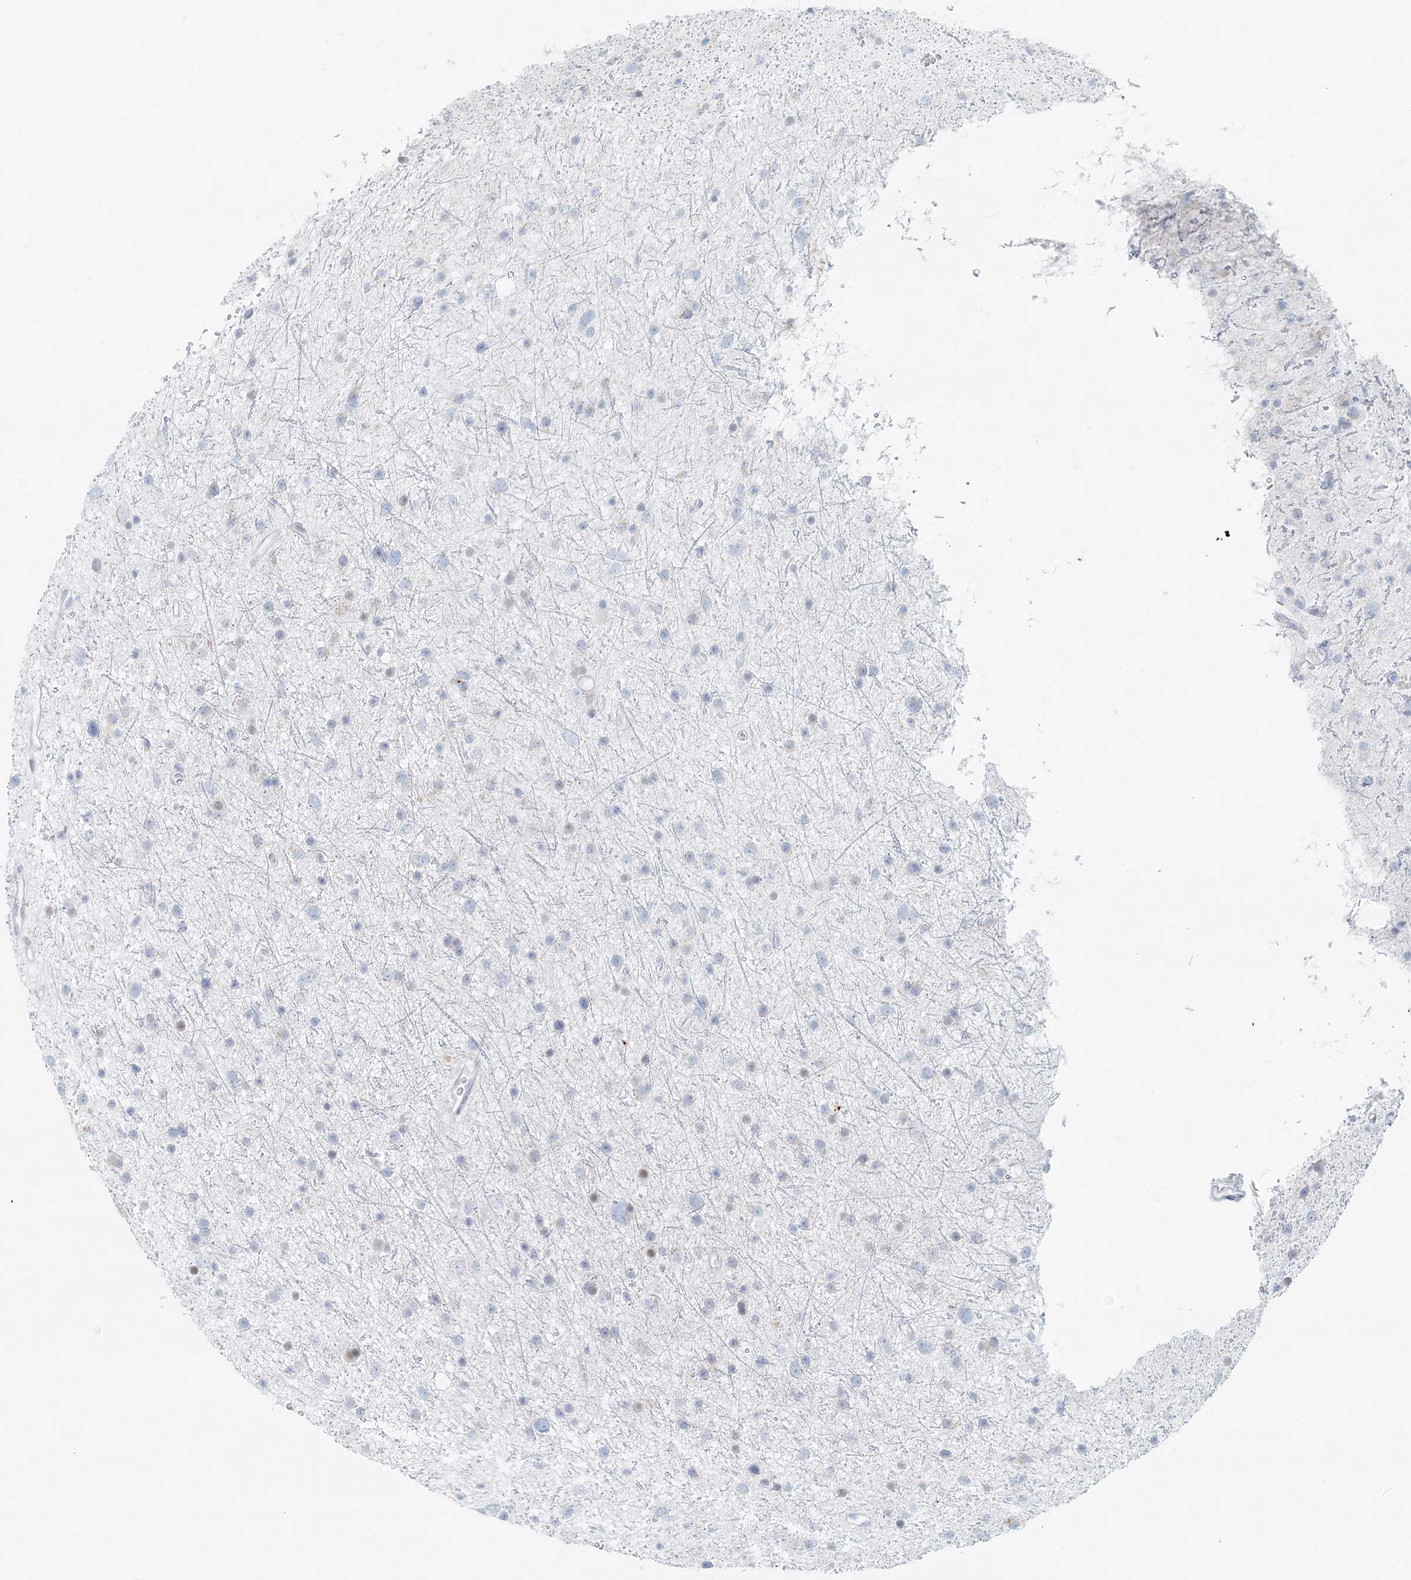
{"staining": {"intensity": "negative", "quantity": "none", "location": "none"}, "tissue": "glioma", "cell_type": "Tumor cells", "image_type": "cancer", "snomed": [{"axis": "morphology", "description": "Glioma, malignant, Low grade"}, {"axis": "topography", "description": "Cerebral cortex"}], "caption": "An IHC histopathology image of glioma is shown. There is no staining in tumor cells of glioma.", "gene": "STK11IP", "patient": {"sex": "female", "age": 39}}